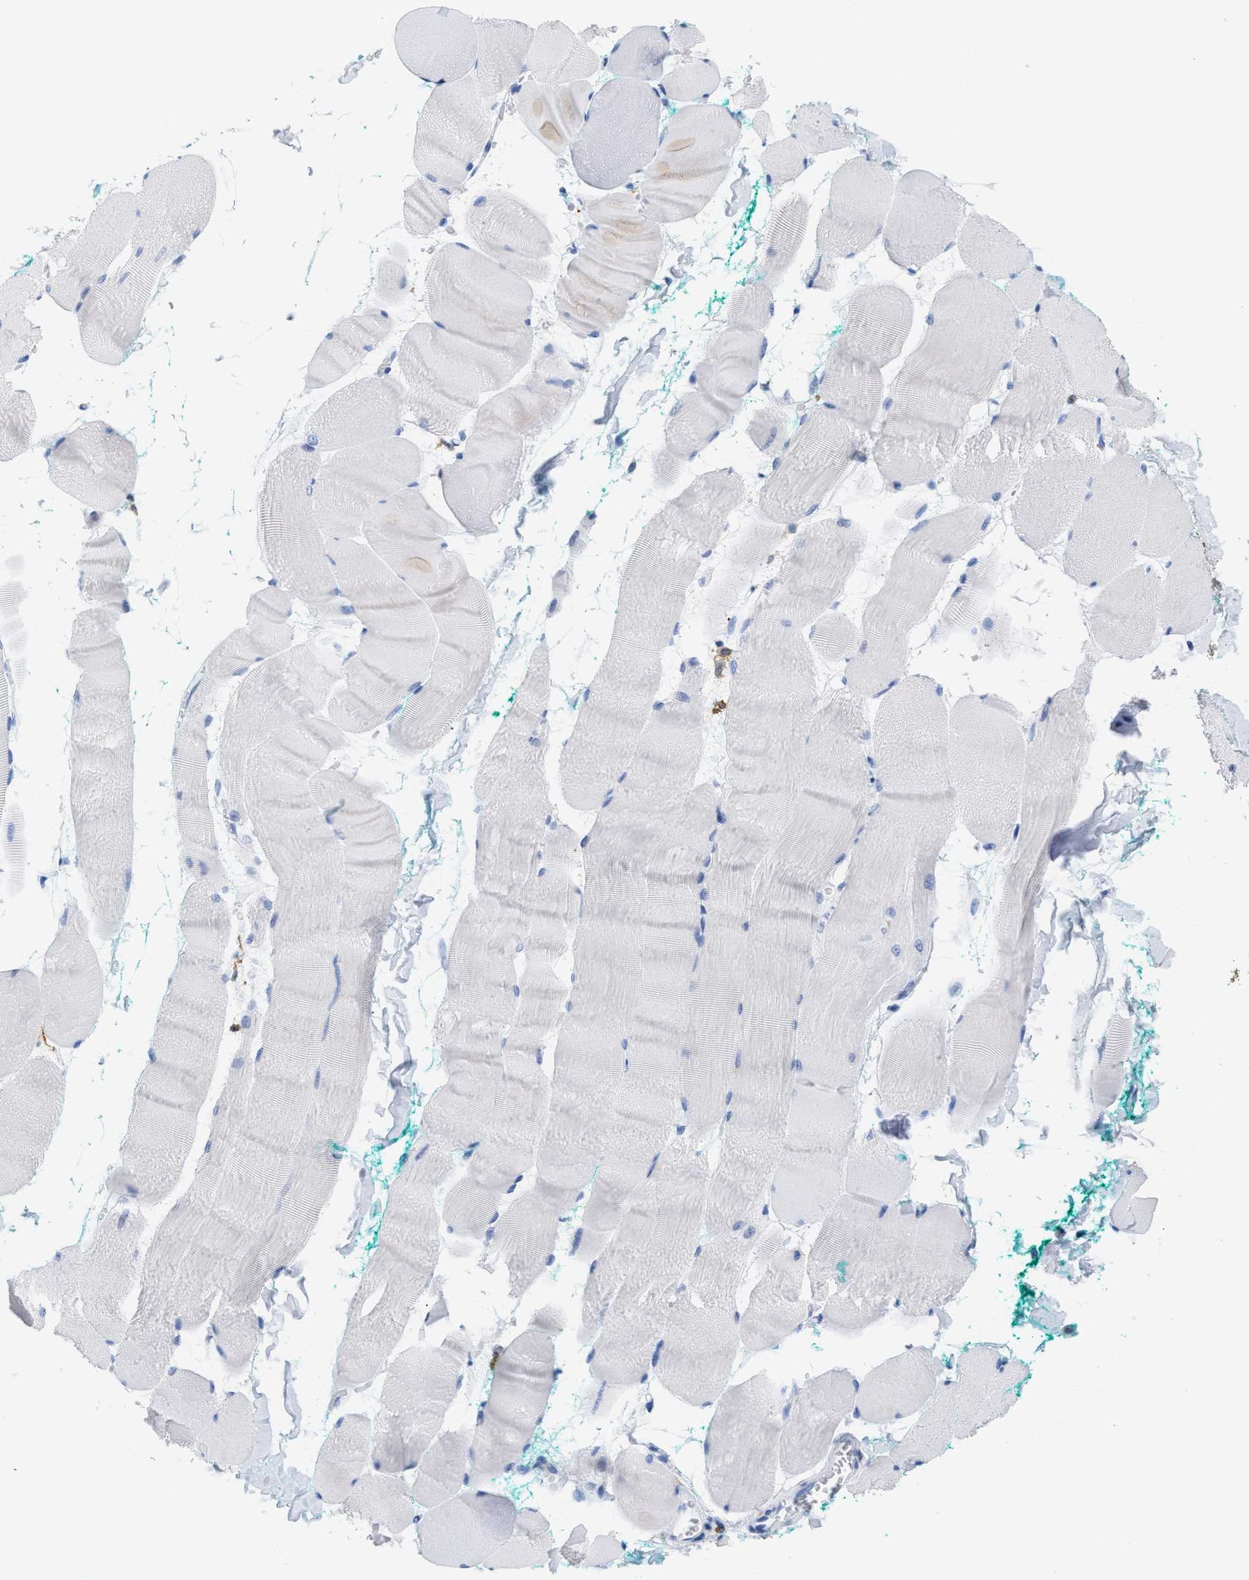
{"staining": {"intensity": "negative", "quantity": "none", "location": "none"}, "tissue": "skeletal muscle", "cell_type": "Myocytes", "image_type": "normal", "snomed": [{"axis": "morphology", "description": "Normal tissue, NOS"}, {"axis": "morphology", "description": "Squamous cell carcinoma, NOS"}, {"axis": "topography", "description": "Skeletal muscle"}], "caption": "An image of skeletal muscle stained for a protein reveals no brown staining in myocytes. The staining is performed using DAB brown chromogen with nuclei counter-stained in using hematoxylin.", "gene": "LCP1", "patient": {"sex": "male", "age": 51}}